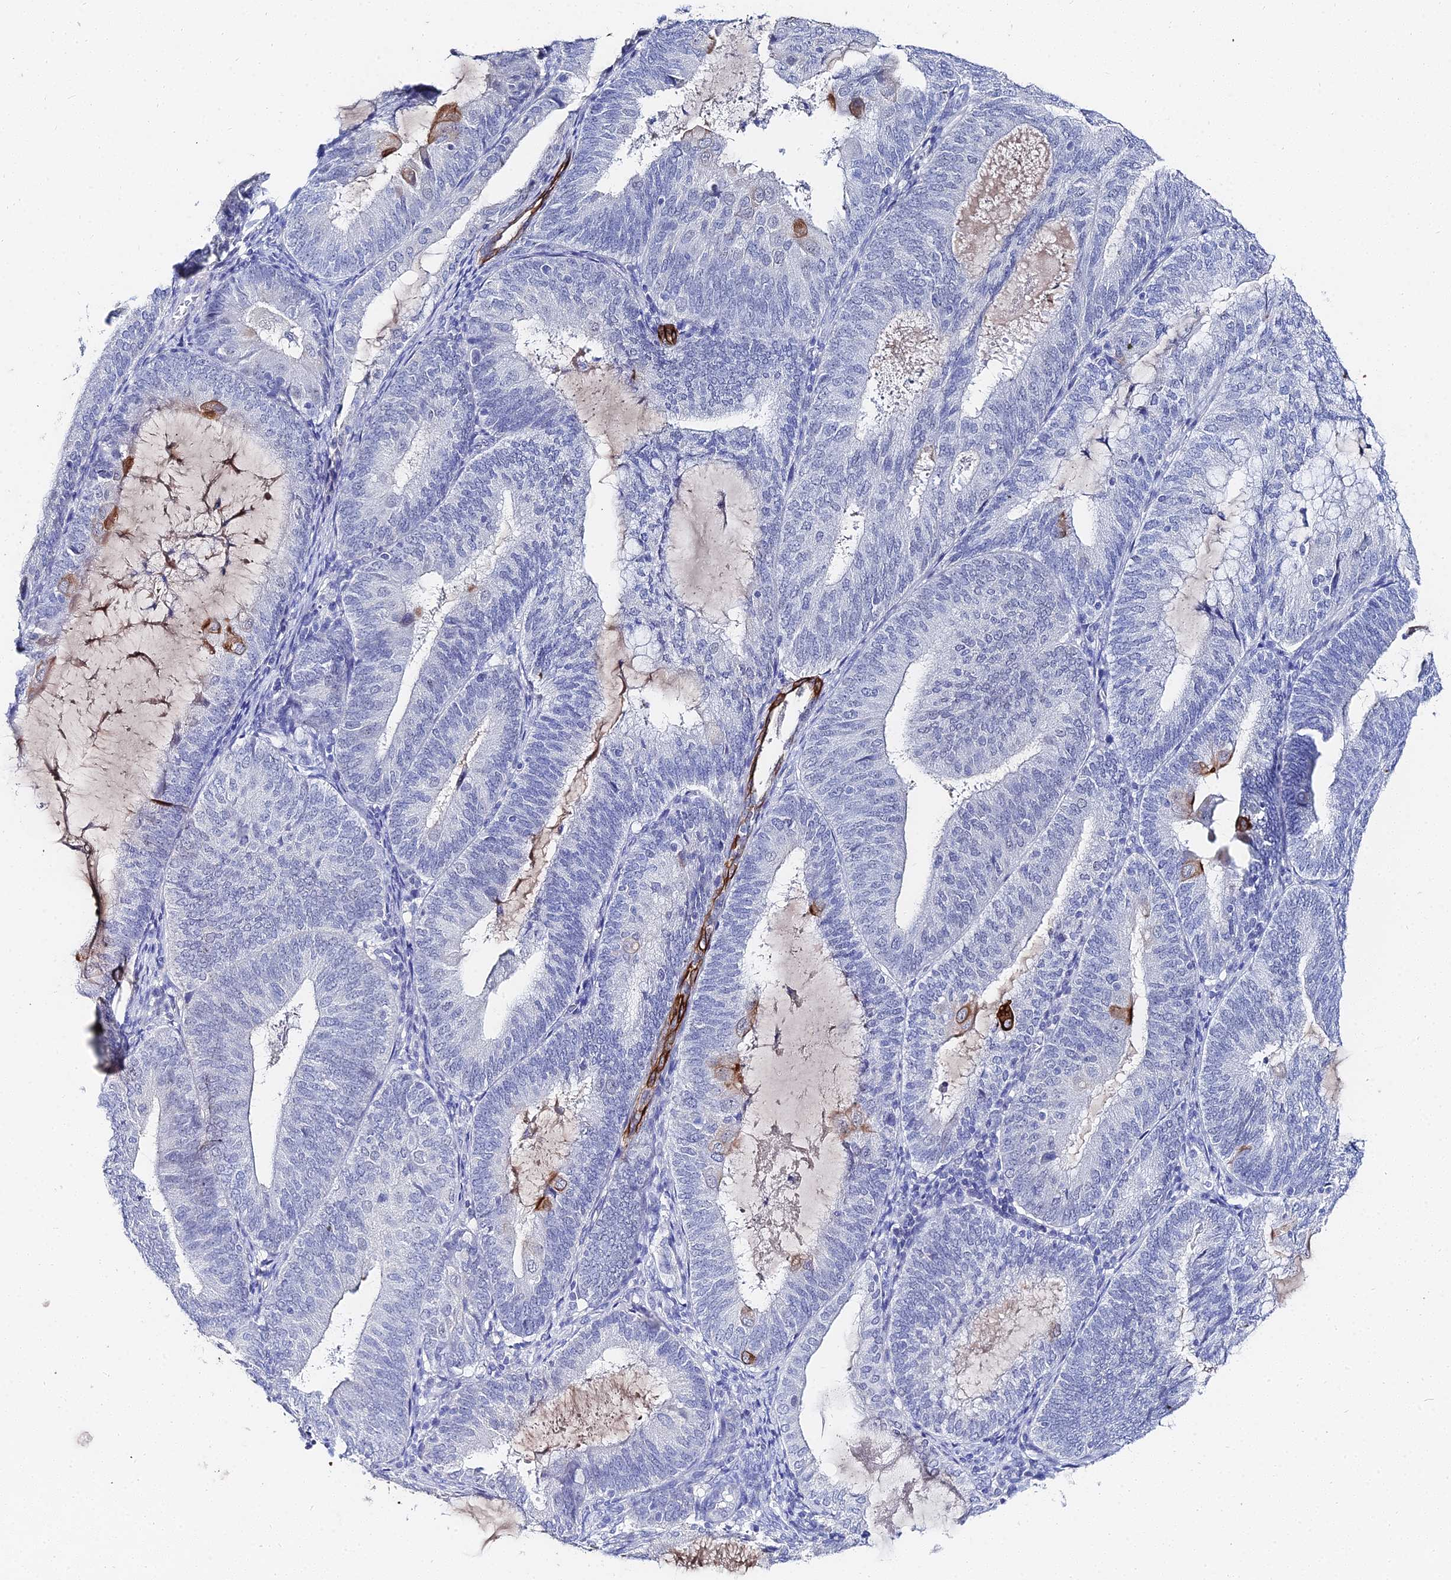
{"staining": {"intensity": "negative", "quantity": "none", "location": "none"}, "tissue": "endometrial cancer", "cell_type": "Tumor cells", "image_type": "cancer", "snomed": [{"axis": "morphology", "description": "Adenocarcinoma, NOS"}, {"axis": "topography", "description": "Endometrium"}], "caption": "Immunohistochemistry histopathology image of neoplastic tissue: endometrial adenocarcinoma stained with DAB (3,3'-diaminobenzidine) displays no significant protein expression in tumor cells.", "gene": "KRT17", "patient": {"sex": "female", "age": 81}}